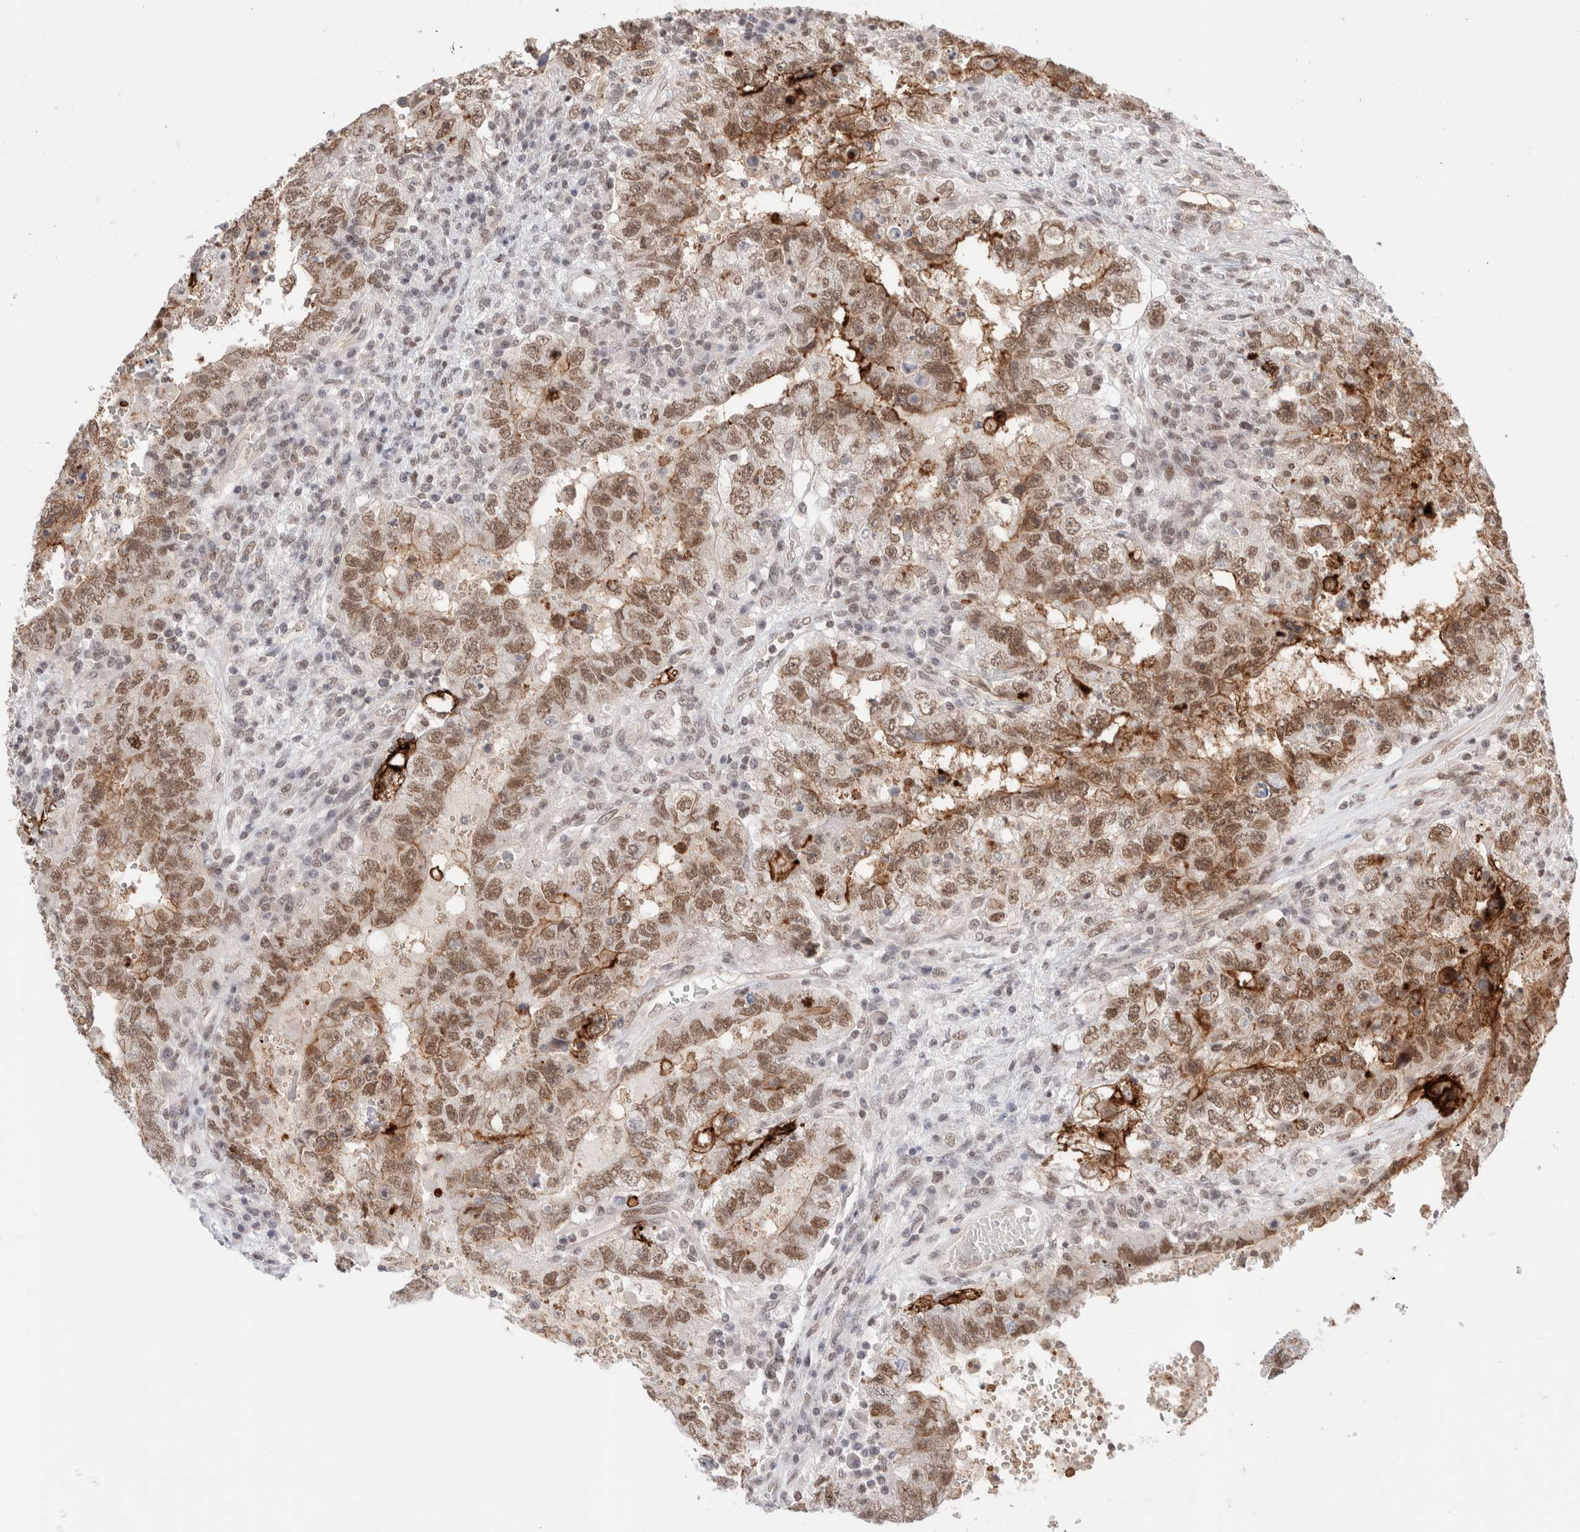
{"staining": {"intensity": "moderate", "quantity": ">75%", "location": "nuclear"}, "tissue": "testis cancer", "cell_type": "Tumor cells", "image_type": "cancer", "snomed": [{"axis": "morphology", "description": "Carcinoma, Embryonal, NOS"}, {"axis": "topography", "description": "Testis"}], "caption": "Embryonal carcinoma (testis) stained with DAB (3,3'-diaminobenzidine) immunohistochemistry displays medium levels of moderate nuclear positivity in about >75% of tumor cells.", "gene": "GATAD2A", "patient": {"sex": "male", "age": 26}}